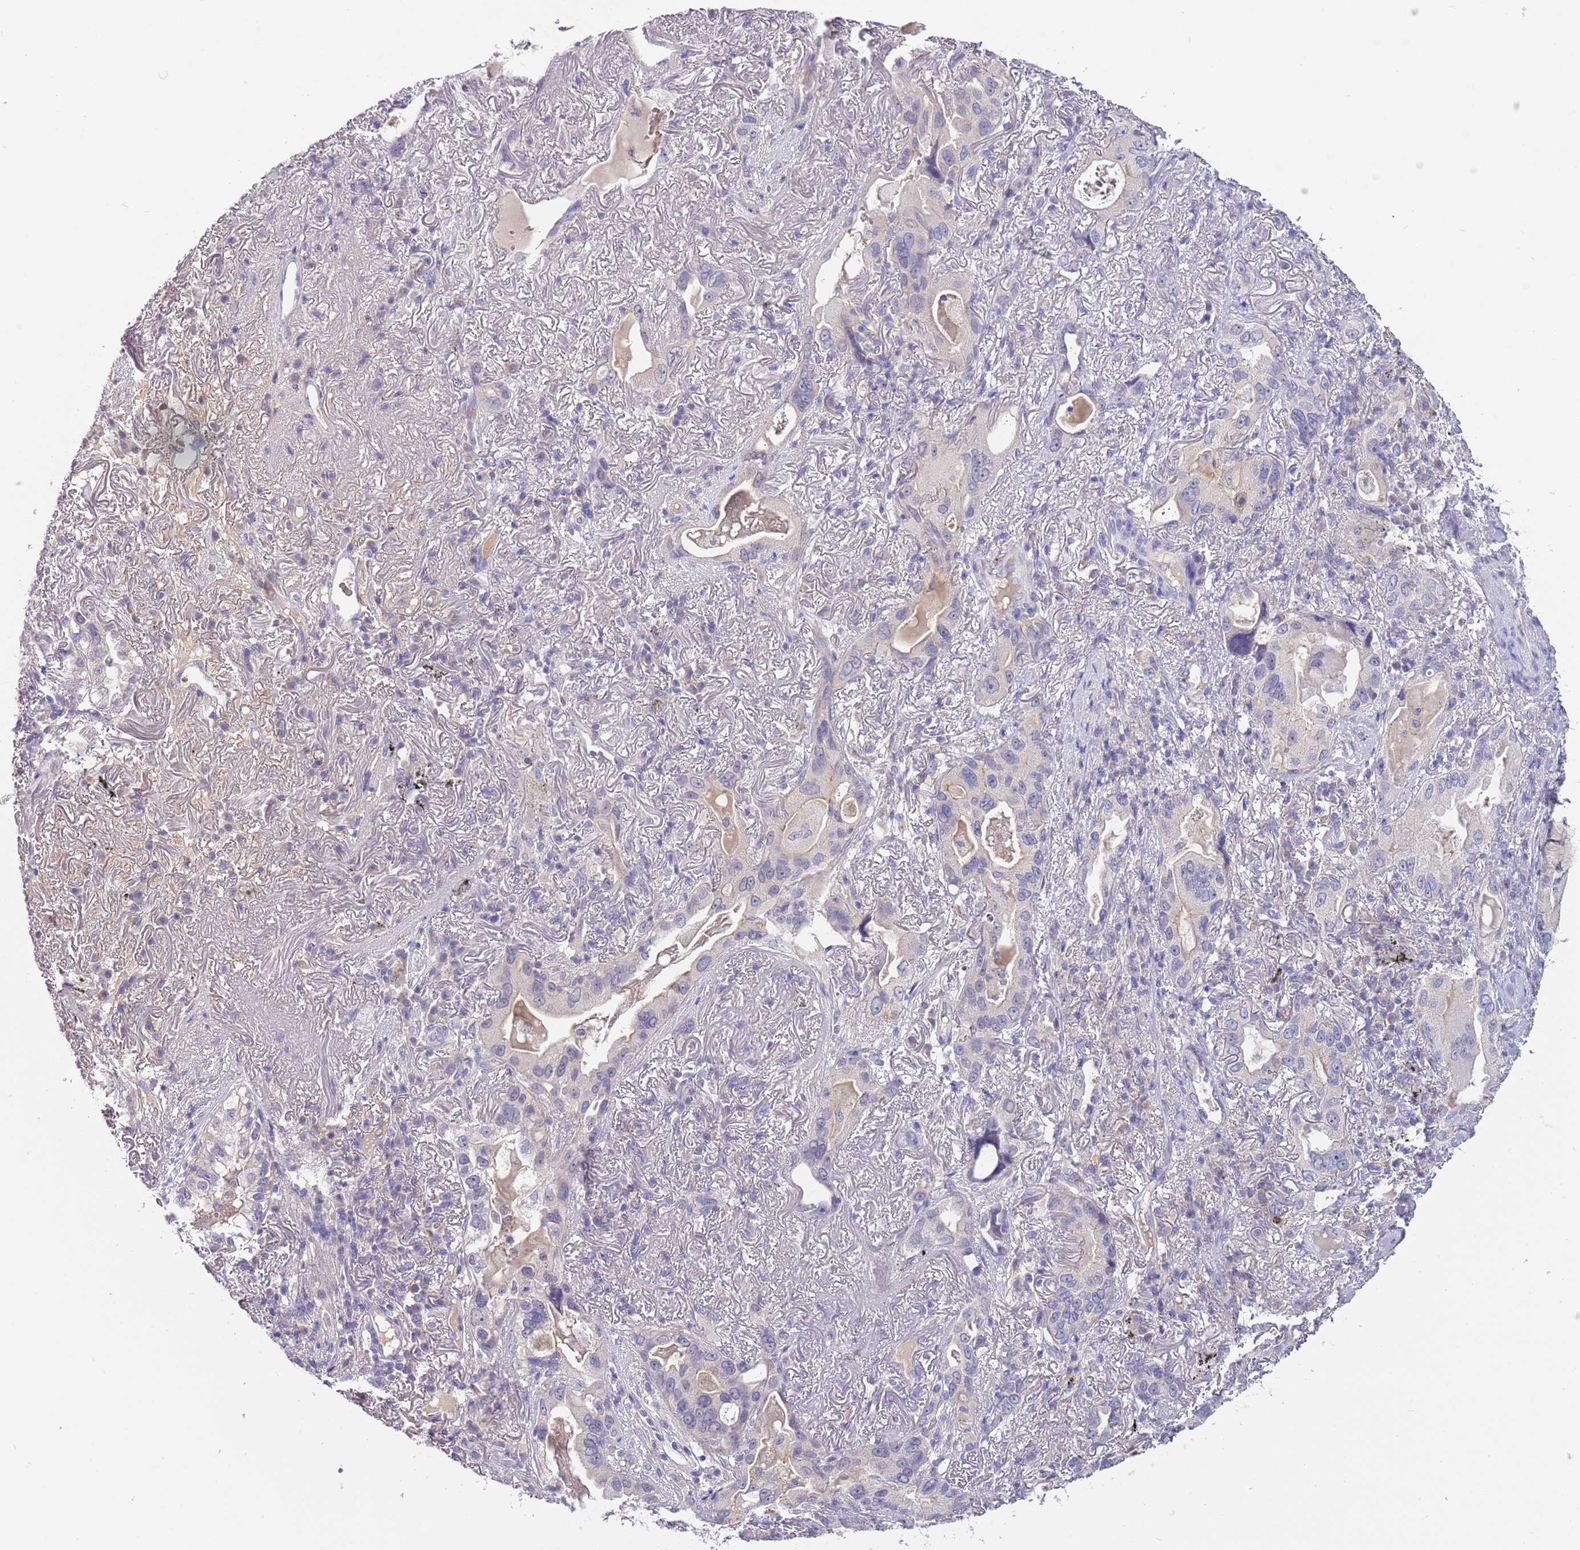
{"staining": {"intensity": "negative", "quantity": "none", "location": "none"}, "tissue": "lung cancer", "cell_type": "Tumor cells", "image_type": "cancer", "snomed": [{"axis": "morphology", "description": "Adenocarcinoma, NOS"}, {"axis": "topography", "description": "Lung"}], "caption": "Tumor cells show no significant protein positivity in lung adenocarcinoma.", "gene": "CFAP73", "patient": {"sex": "female", "age": 69}}